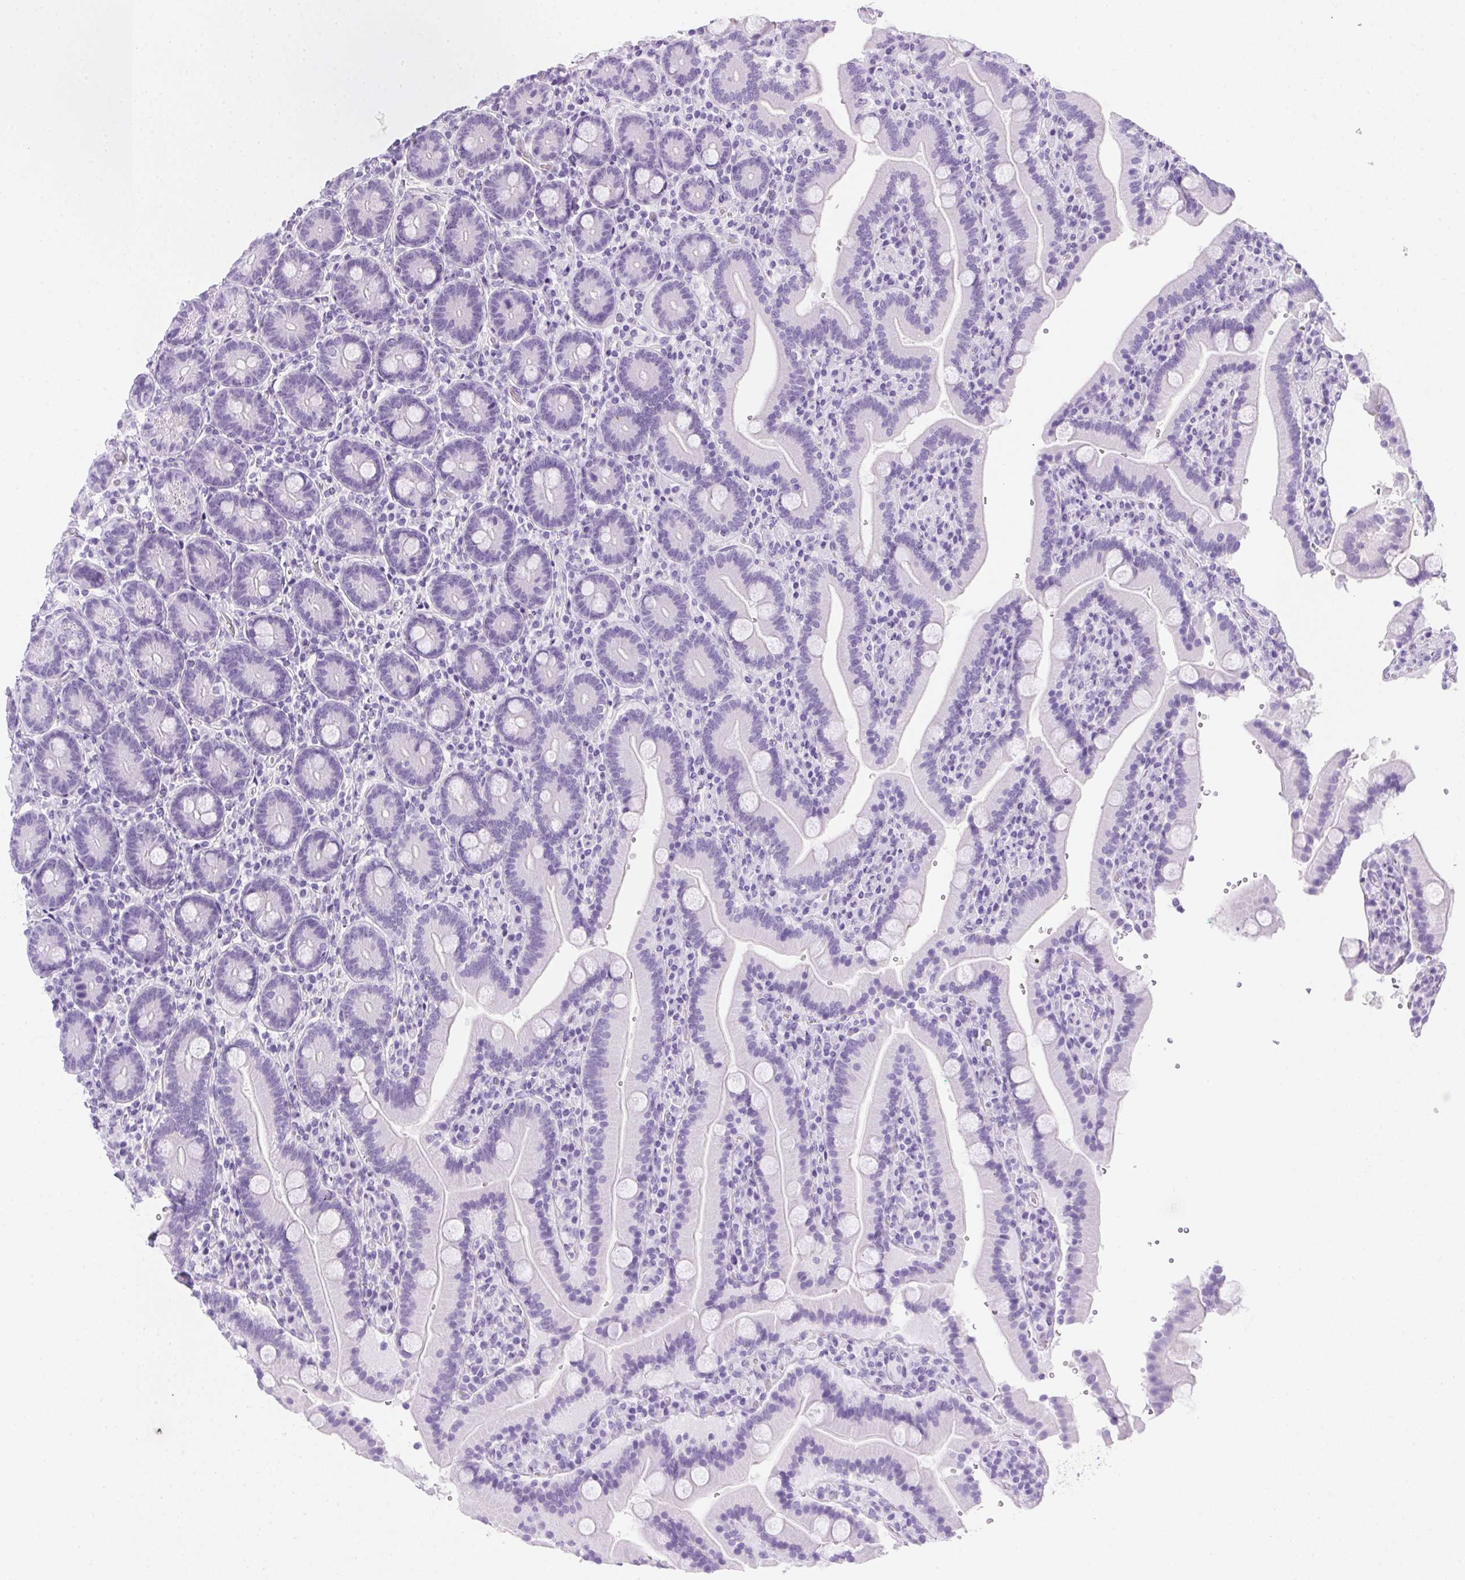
{"staining": {"intensity": "negative", "quantity": "none", "location": "none"}, "tissue": "duodenum", "cell_type": "Glandular cells", "image_type": "normal", "snomed": [{"axis": "morphology", "description": "Normal tissue, NOS"}, {"axis": "topography", "description": "Duodenum"}], "caption": "Immunohistochemistry of benign human duodenum exhibits no expression in glandular cells. The staining is performed using DAB brown chromogen with nuclei counter-stained in using hematoxylin.", "gene": "SPACA5B", "patient": {"sex": "female", "age": 62}}